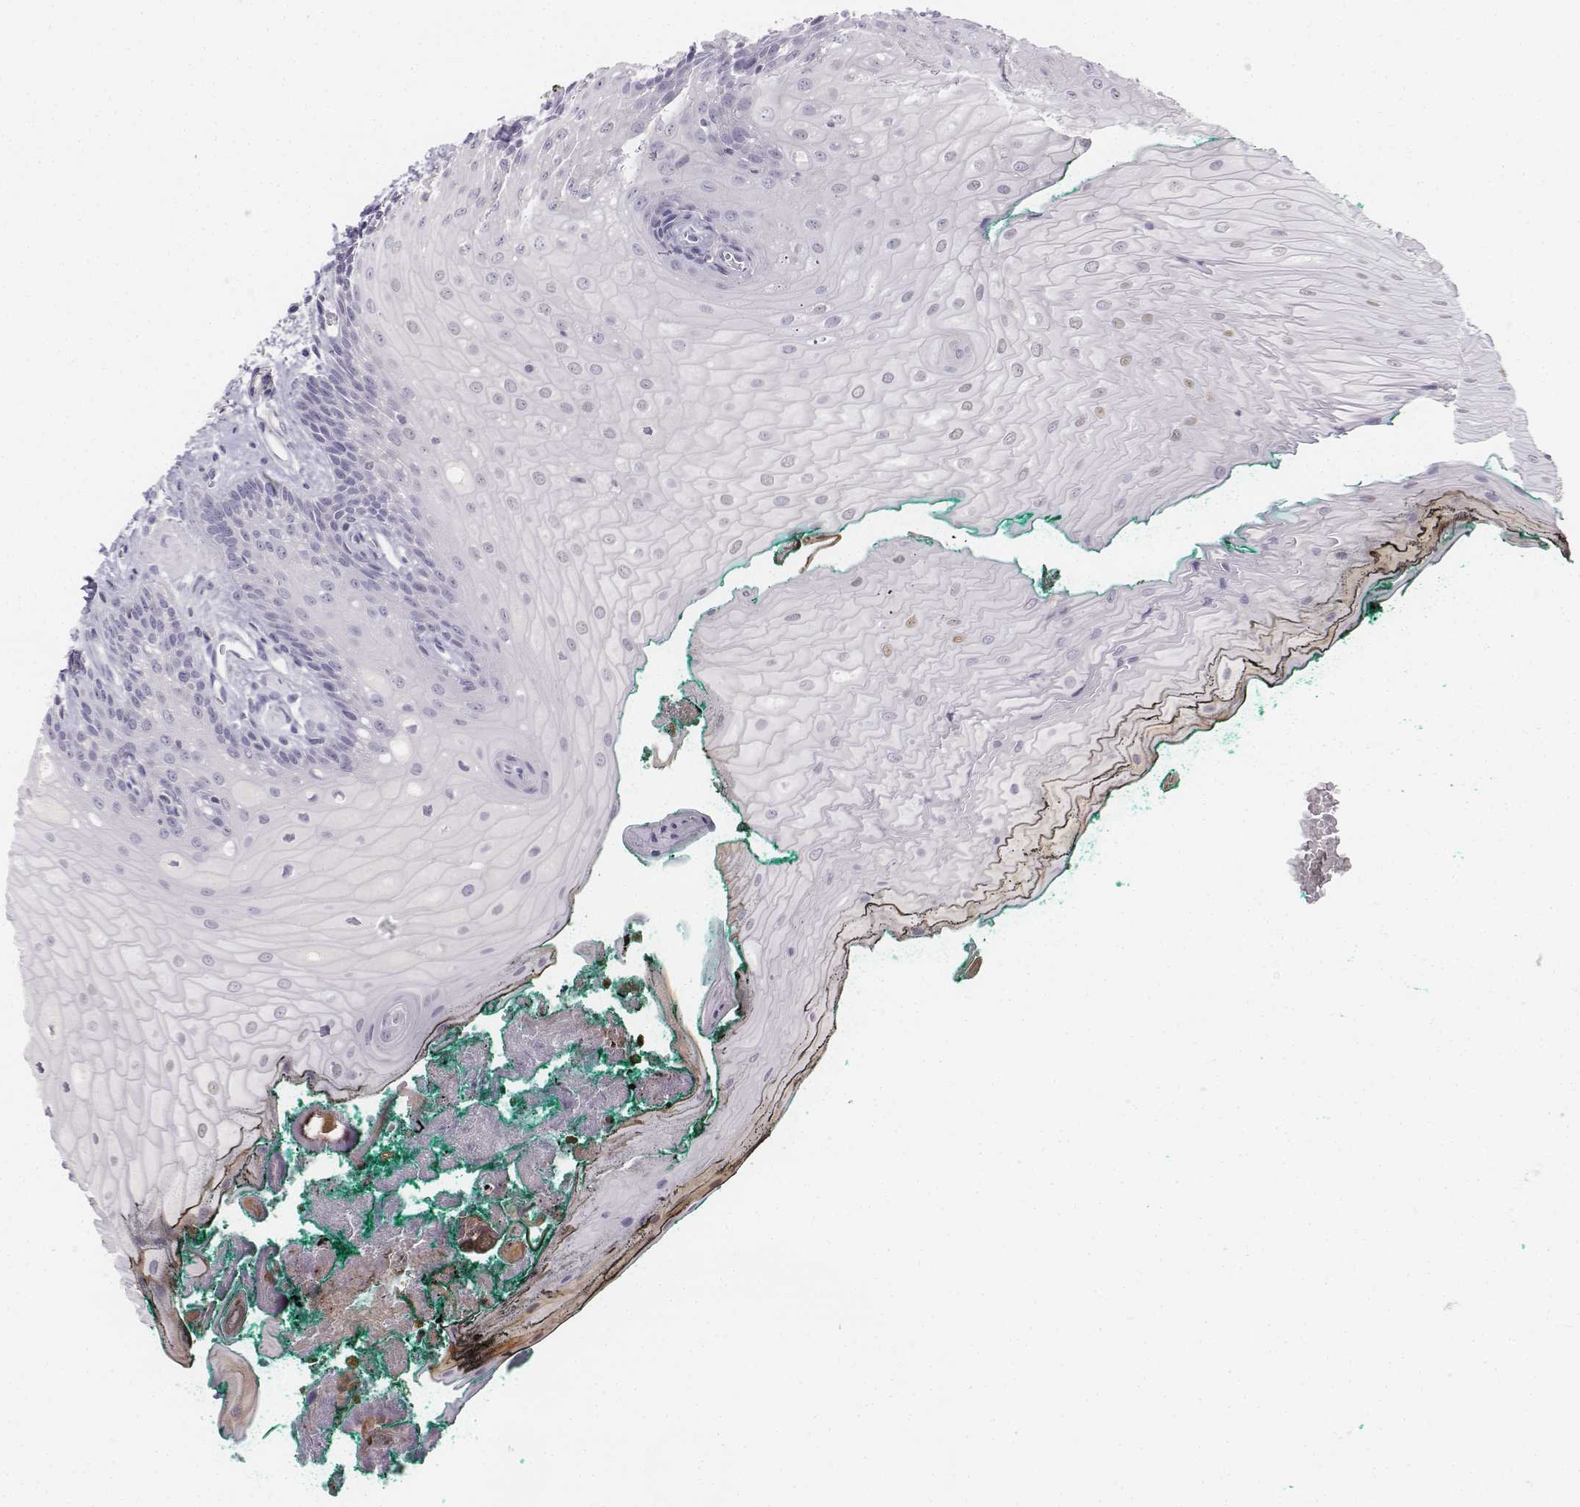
{"staining": {"intensity": "negative", "quantity": "none", "location": "none"}, "tissue": "oral mucosa", "cell_type": "Squamous epithelial cells", "image_type": "normal", "snomed": [{"axis": "morphology", "description": "Normal tissue, NOS"}, {"axis": "topography", "description": "Oral tissue"}], "caption": "DAB immunohistochemical staining of unremarkable oral mucosa exhibits no significant expression in squamous epithelial cells. (DAB immunohistochemistry, high magnification).", "gene": "UCN2", "patient": {"sex": "female", "age": 68}}